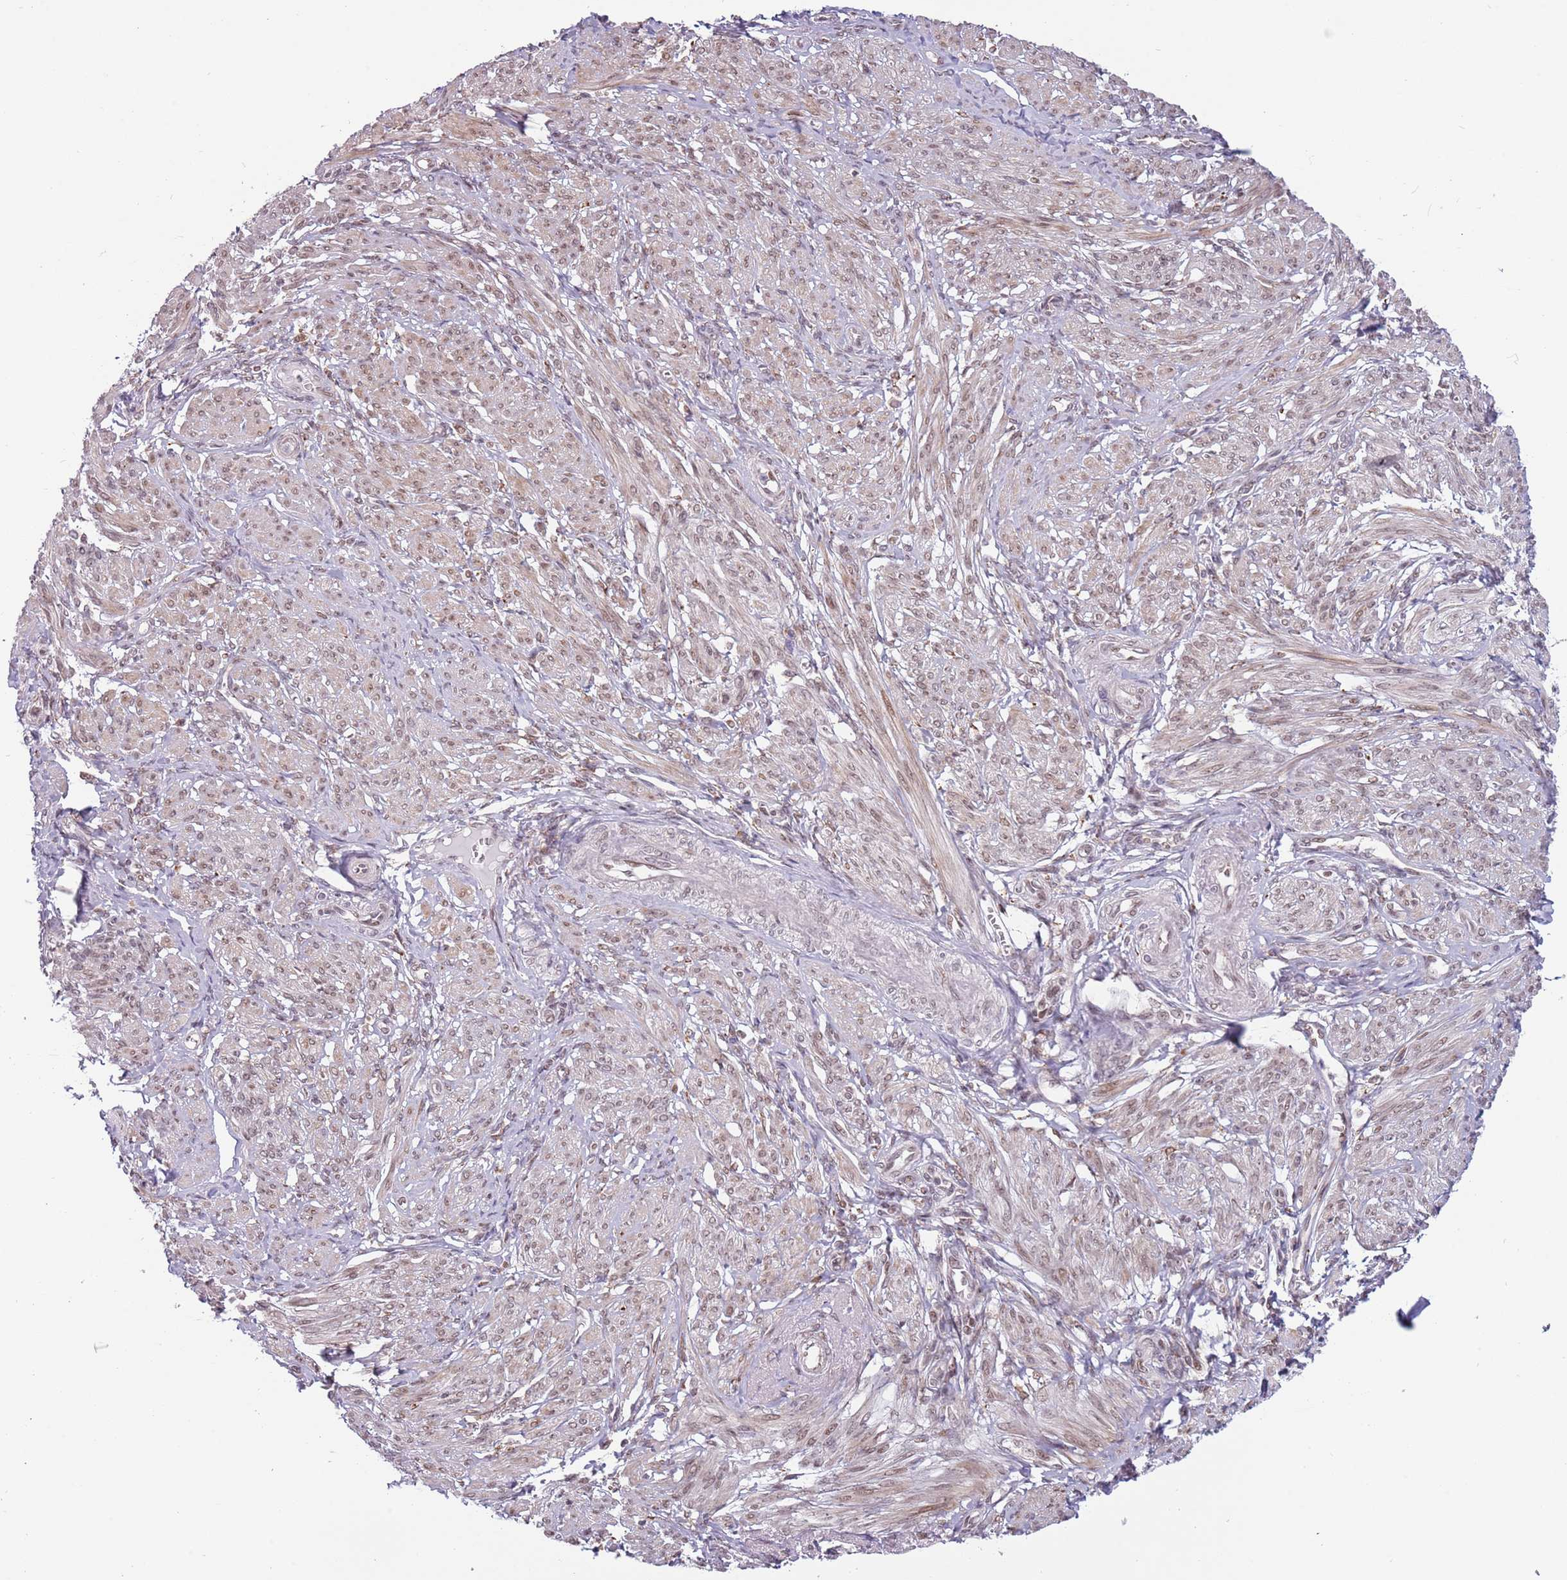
{"staining": {"intensity": "weak", "quantity": "25%-75%", "location": "cytoplasmic/membranous,nuclear"}, "tissue": "smooth muscle", "cell_type": "Smooth muscle cells", "image_type": "normal", "snomed": [{"axis": "morphology", "description": "Normal tissue, NOS"}, {"axis": "topography", "description": "Smooth muscle"}], "caption": "A histopathology image of human smooth muscle stained for a protein shows weak cytoplasmic/membranous,nuclear brown staining in smooth muscle cells. The staining is performed using DAB brown chromogen to label protein expression. The nuclei are counter-stained blue using hematoxylin.", "gene": "BARD1", "patient": {"sex": "female", "age": 39}}